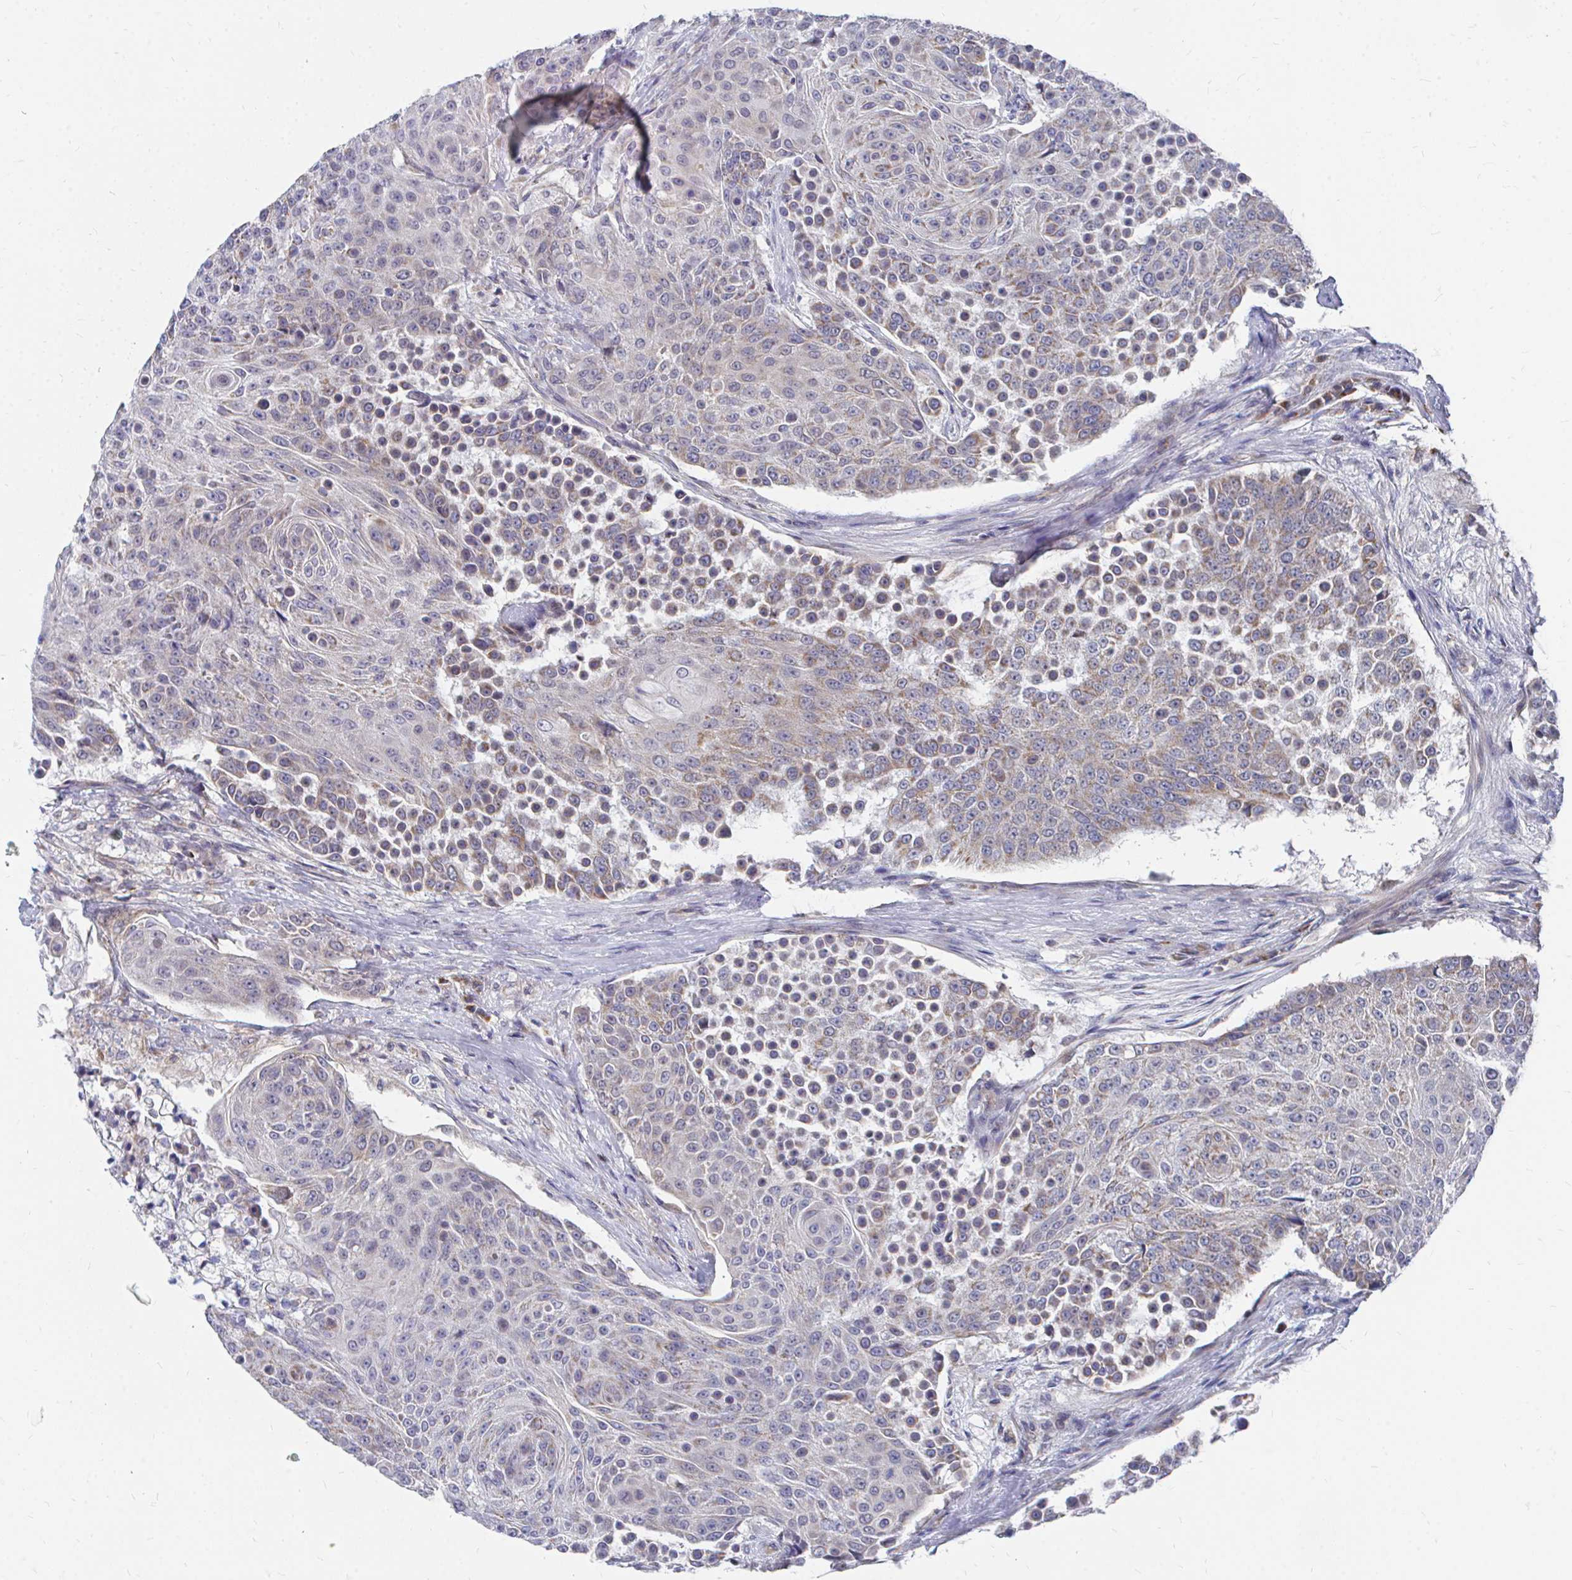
{"staining": {"intensity": "negative", "quantity": "none", "location": "none"}, "tissue": "urothelial cancer", "cell_type": "Tumor cells", "image_type": "cancer", "snomed": [{"axis": "morphology", "description": "Urothelial carcinoma, High grade"}, {"axis": "topography", "description": "Urinary bladder"}], "caption": "This image is of high-grade urothelial carcinoma stained with immunohistochemistry (IHC) to label a protein in brown with the nuclei are counter-stained blue. There is no positivity in tumor cells. The staining was performed using DAB to visualize the protein expression in brown, while the nuclei were stained in blue with hematoxylin (Magnification: 20x).", "gene": "PEX3", "patient": {"sex": "female", "age": 63}}